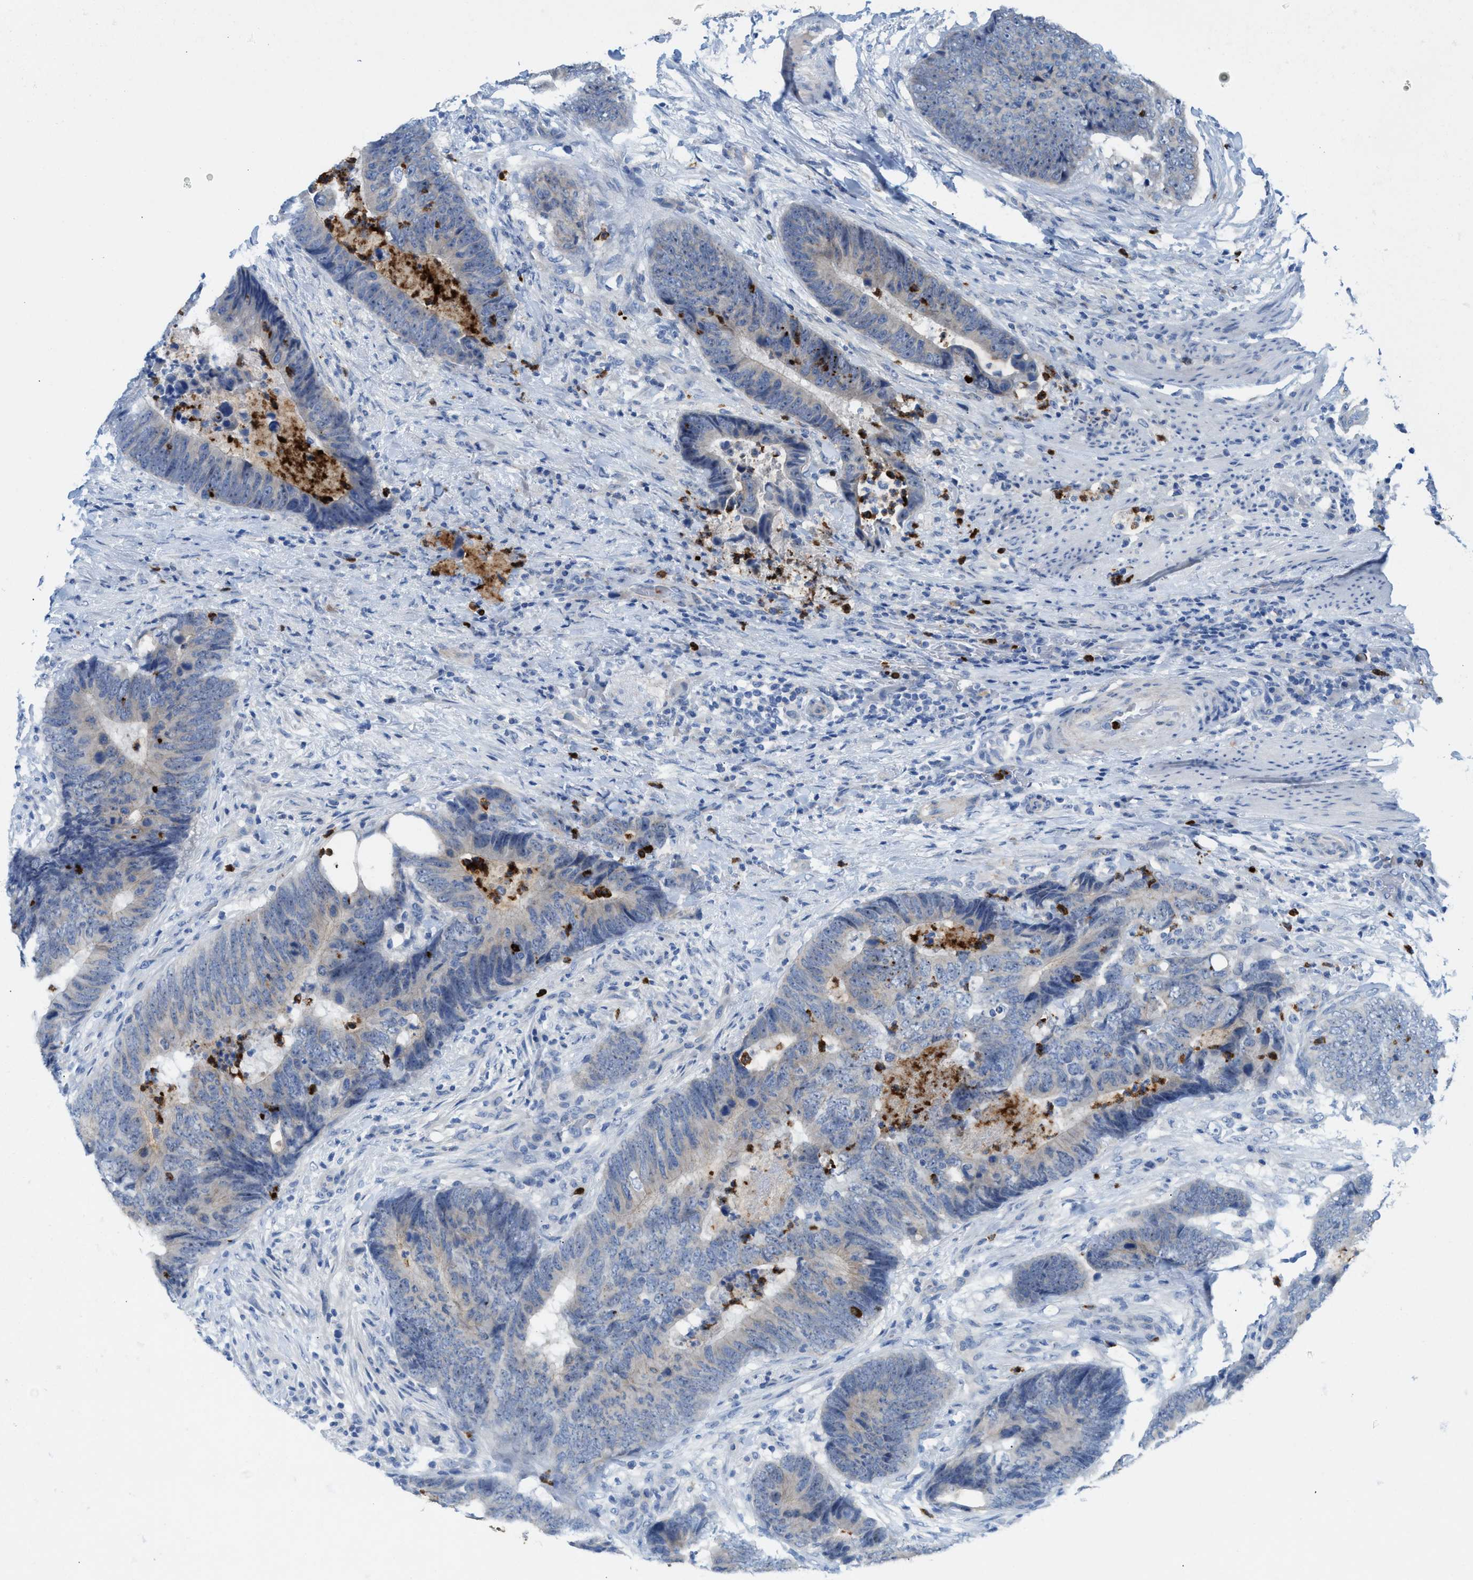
{"staining": {"intensity": "weak", "quantity": "<25%", "location": "cytoplasmic/membranous"}, "tissue": "colorectal cancer", "cell_type": "Tumor cells", "image_type": "cancer", "snomed": [{"axis": "morphology", "description": "Adenocarcinoma, NOS"}, {"axis": "topography", "description": "Colon"}], "caption": "This is an immunohistochemistry image of colorectal cancer (adenocarcinoma). There is no staining in tumor cells.", "gene": "CMTM1", "patient": {"sex": "male", "age": 56}}